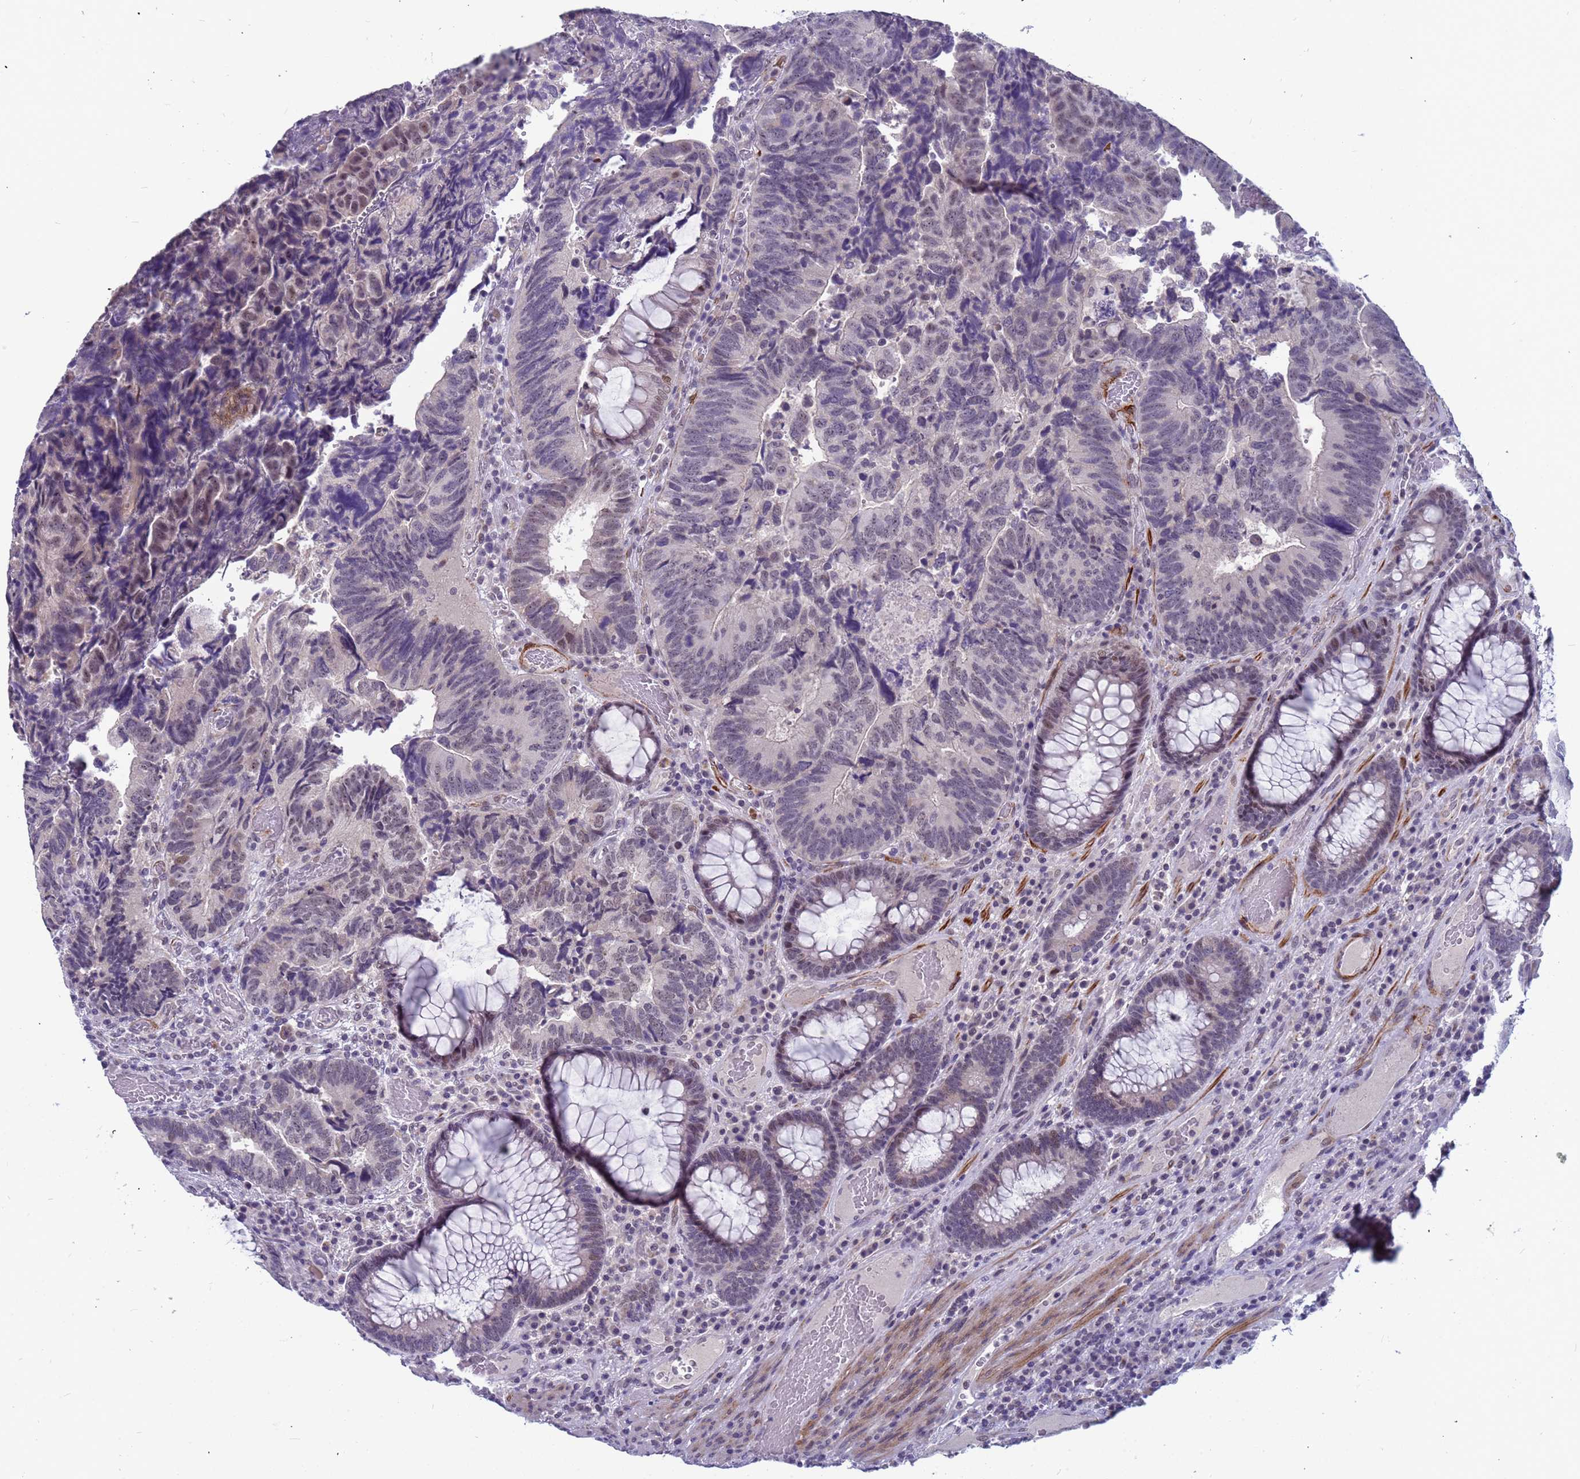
{"staining": {"intensity": "weak", "quantity": "25%-75%", "location": "nuclear"}, "tissue": "colorectal cancer", "cell_type": "Tumor cells", "image_type": "cancer", "snomed": [{"axis": "morphology", "description": "Adenocarcinoma, NOS"}, {"axis": "topography", "description": "Colon"}], "caption": "Immunohistochemistry (IHC) (DAB (3,3'-diaminobenzidine)) staining of colorectal adenocarcinoma shows weak nuclear protein staining in about 25%-75% of tumor cells.", "gene": "CXorf65", "patient": {"sex": "female", "age": 67}}